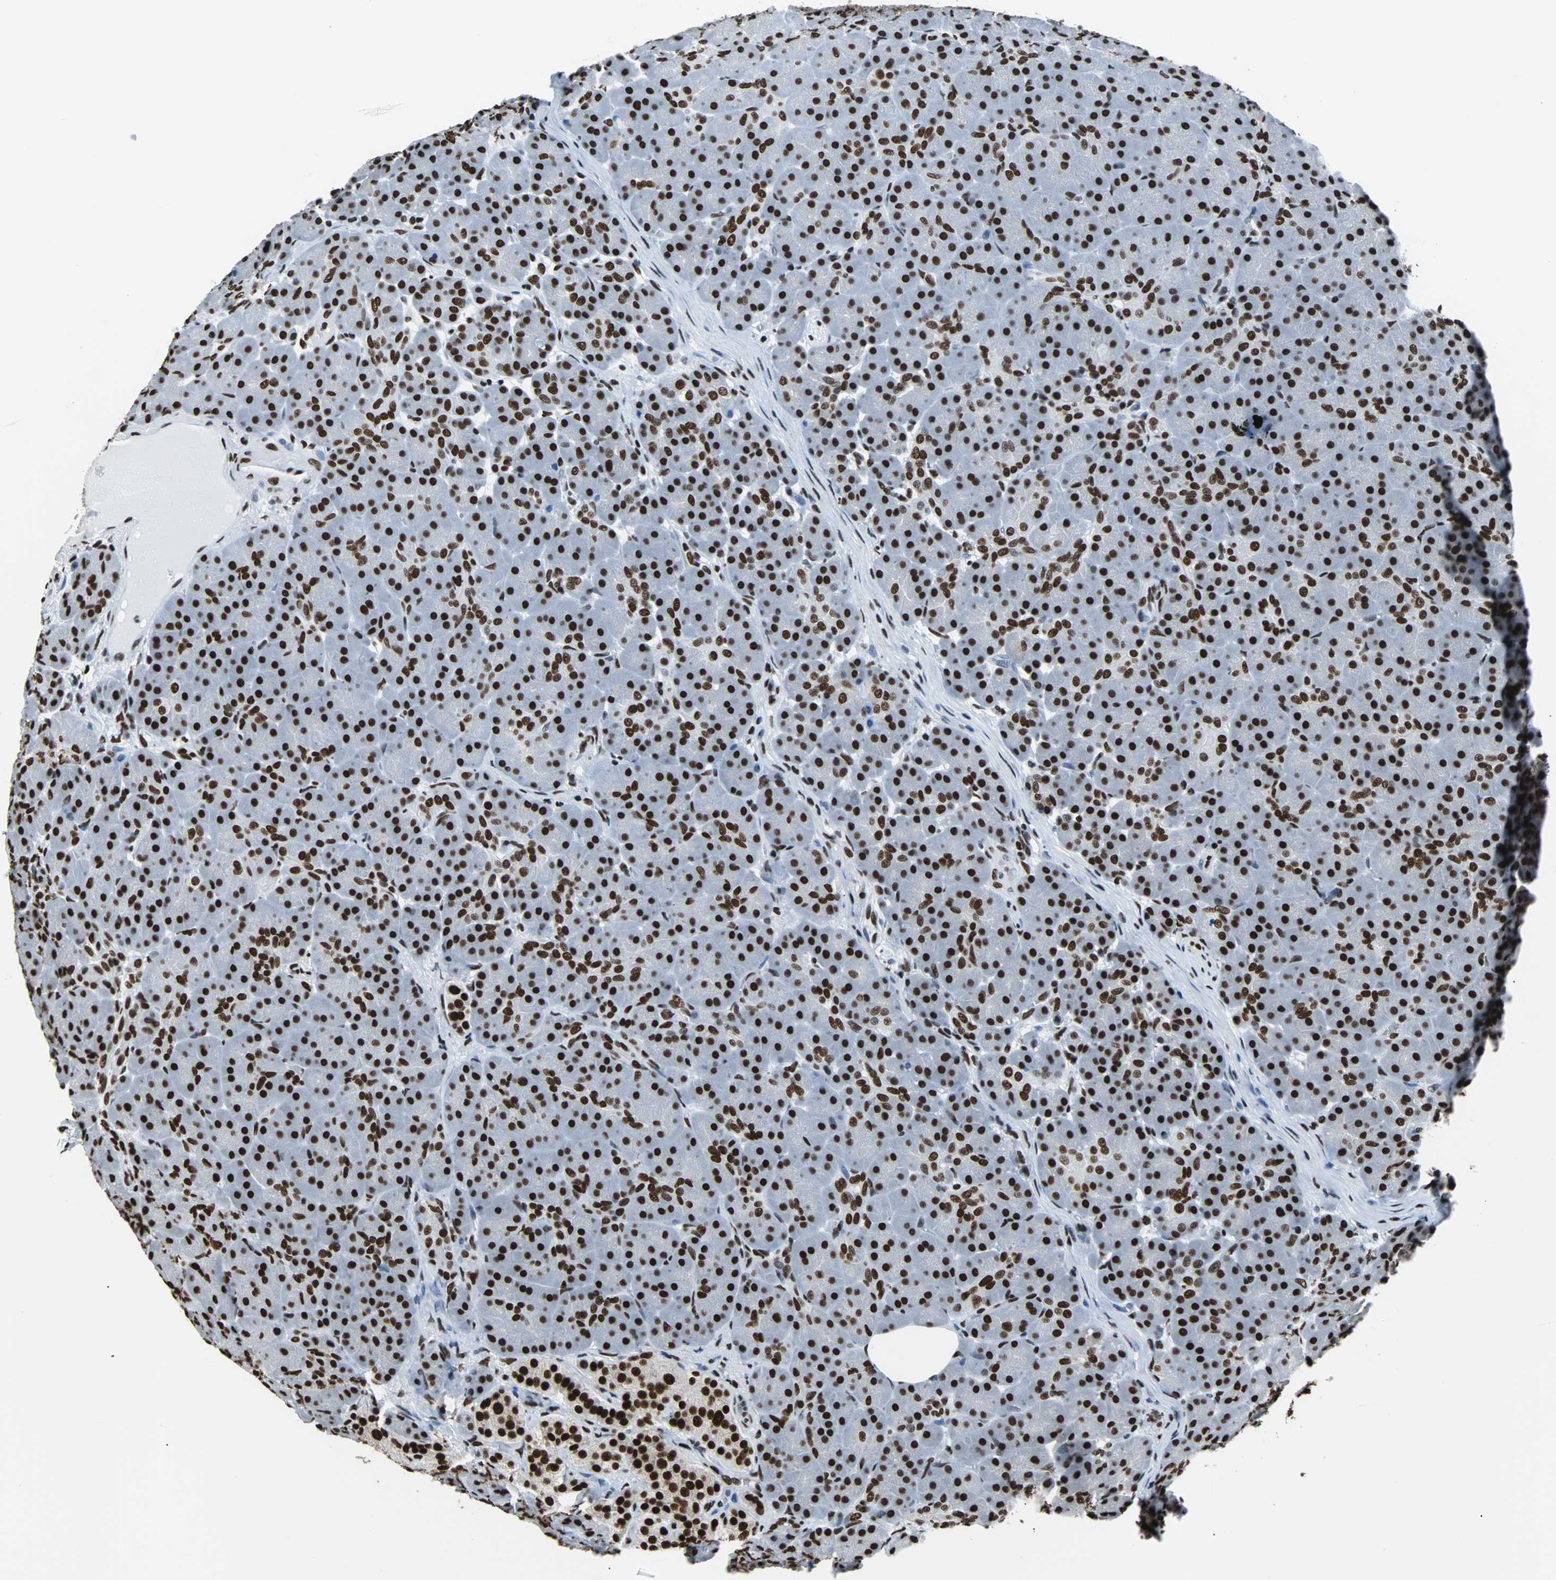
{"staining": {"intensity": "strong", "quantity": ">75%", "location": "nuclear"}, "tissue": "pancreas", "cell_type": "Exocrine glandular cells", "image_type": "normal", "snomed": [{"axis": "morphology", "description": "Normal tissue, NOS"}, {"axis": "topography", "description": "Pancreas"}], "caption": "A brown stain shows strong nuclear expression of a protein in exocrine glandular cells of benign human pancreas. The protein of interest is shown in brown color, while the nuclei are stained blue.", "gene": "FUBP1", "patient": {"sex": "male", "age": 66}}